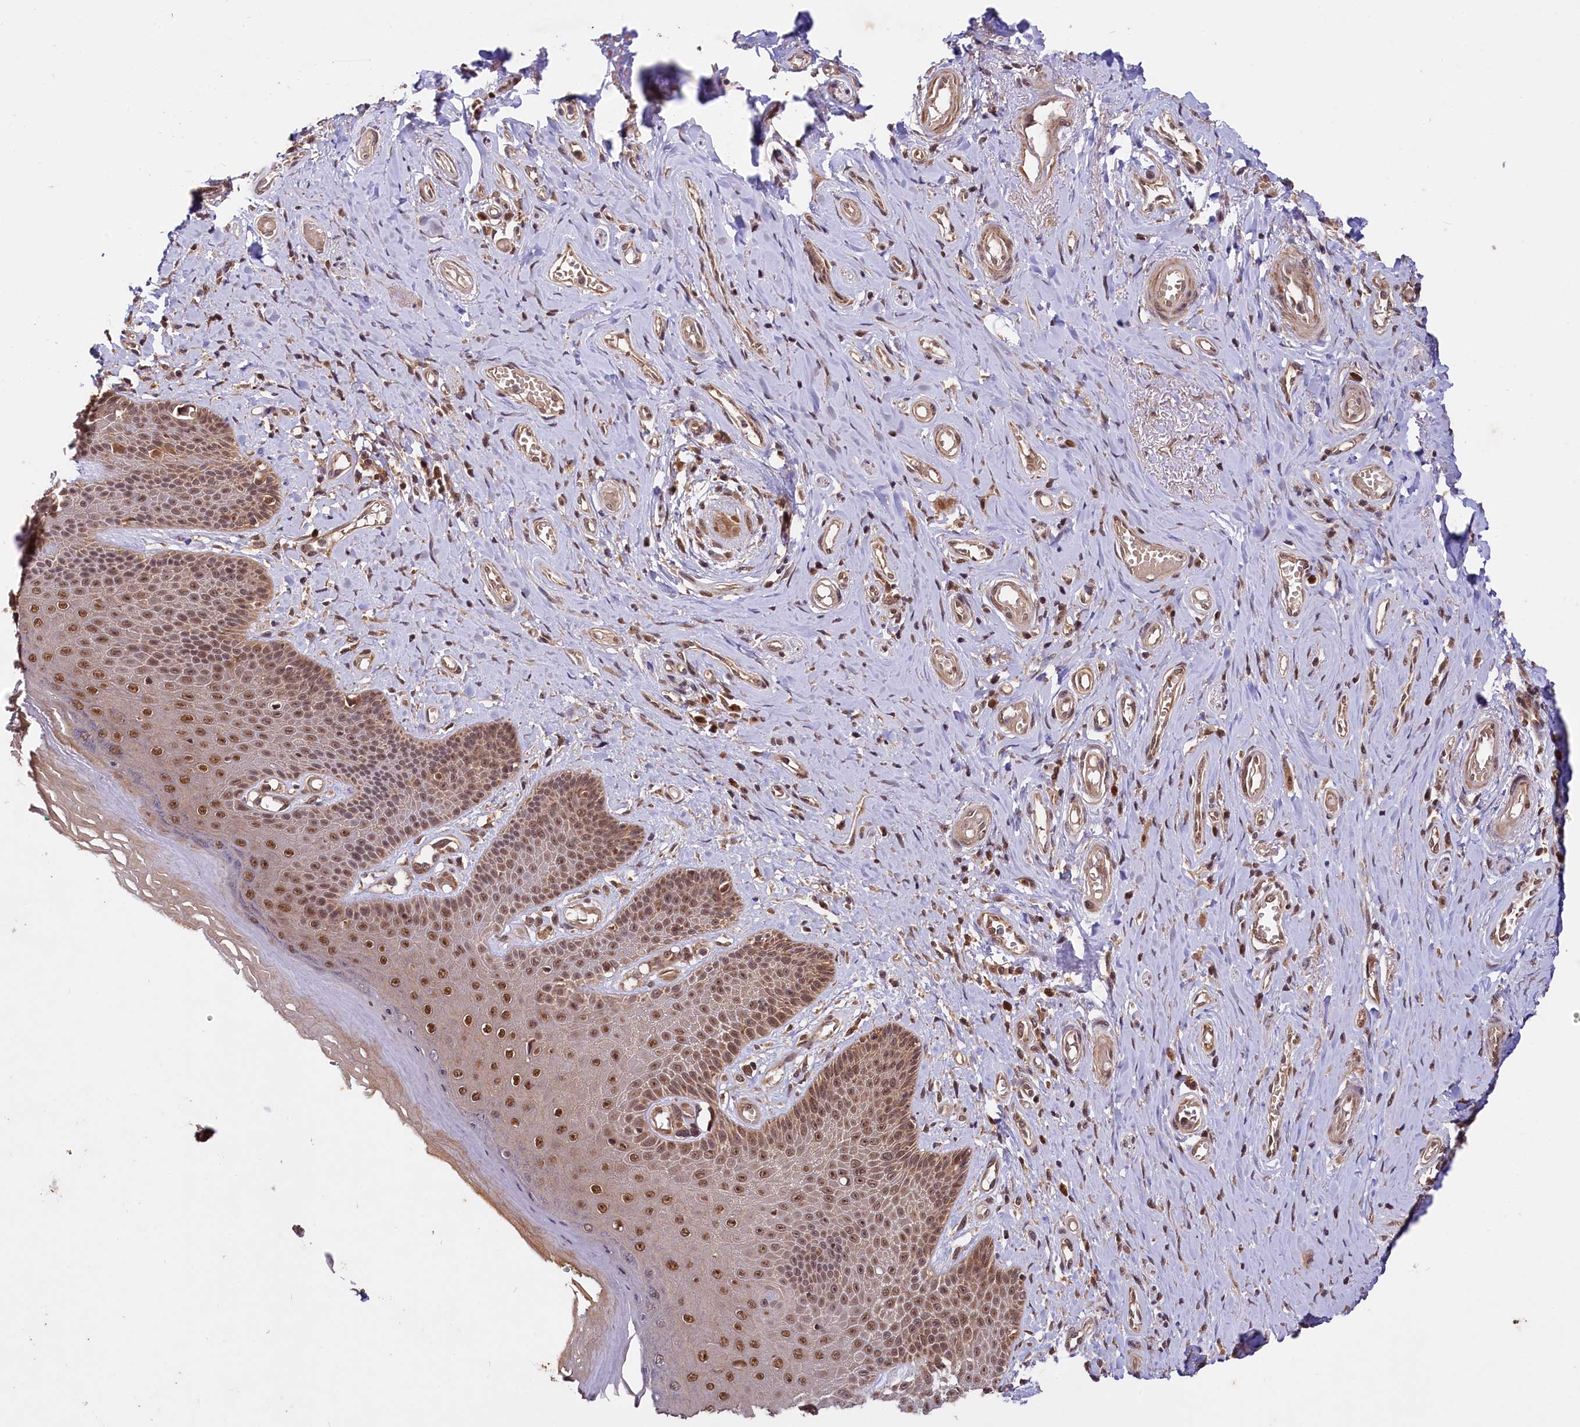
{"staining": {"intensity": "moderate", "quantity": ">75%", "location": "cytoplasmic/membranous,nuclear"}, "tissue": "skin", "cell_type": "Epidermal cells", "image_type": "normal", "snomed": [{"axis": "morphology", "description": "Normal tissue, NOS"}, {"axis": "topography", "description": "Anal"}], "caption": "An image showing moderate cytoplasmic/membranous,nuclear expression in approximately >75% of epidermal cells in unremarkable skin, as visualized by brown immunohistochemical staining.", "gene": "UBE3A", "patient": {"sex": "male", "age": 78}}